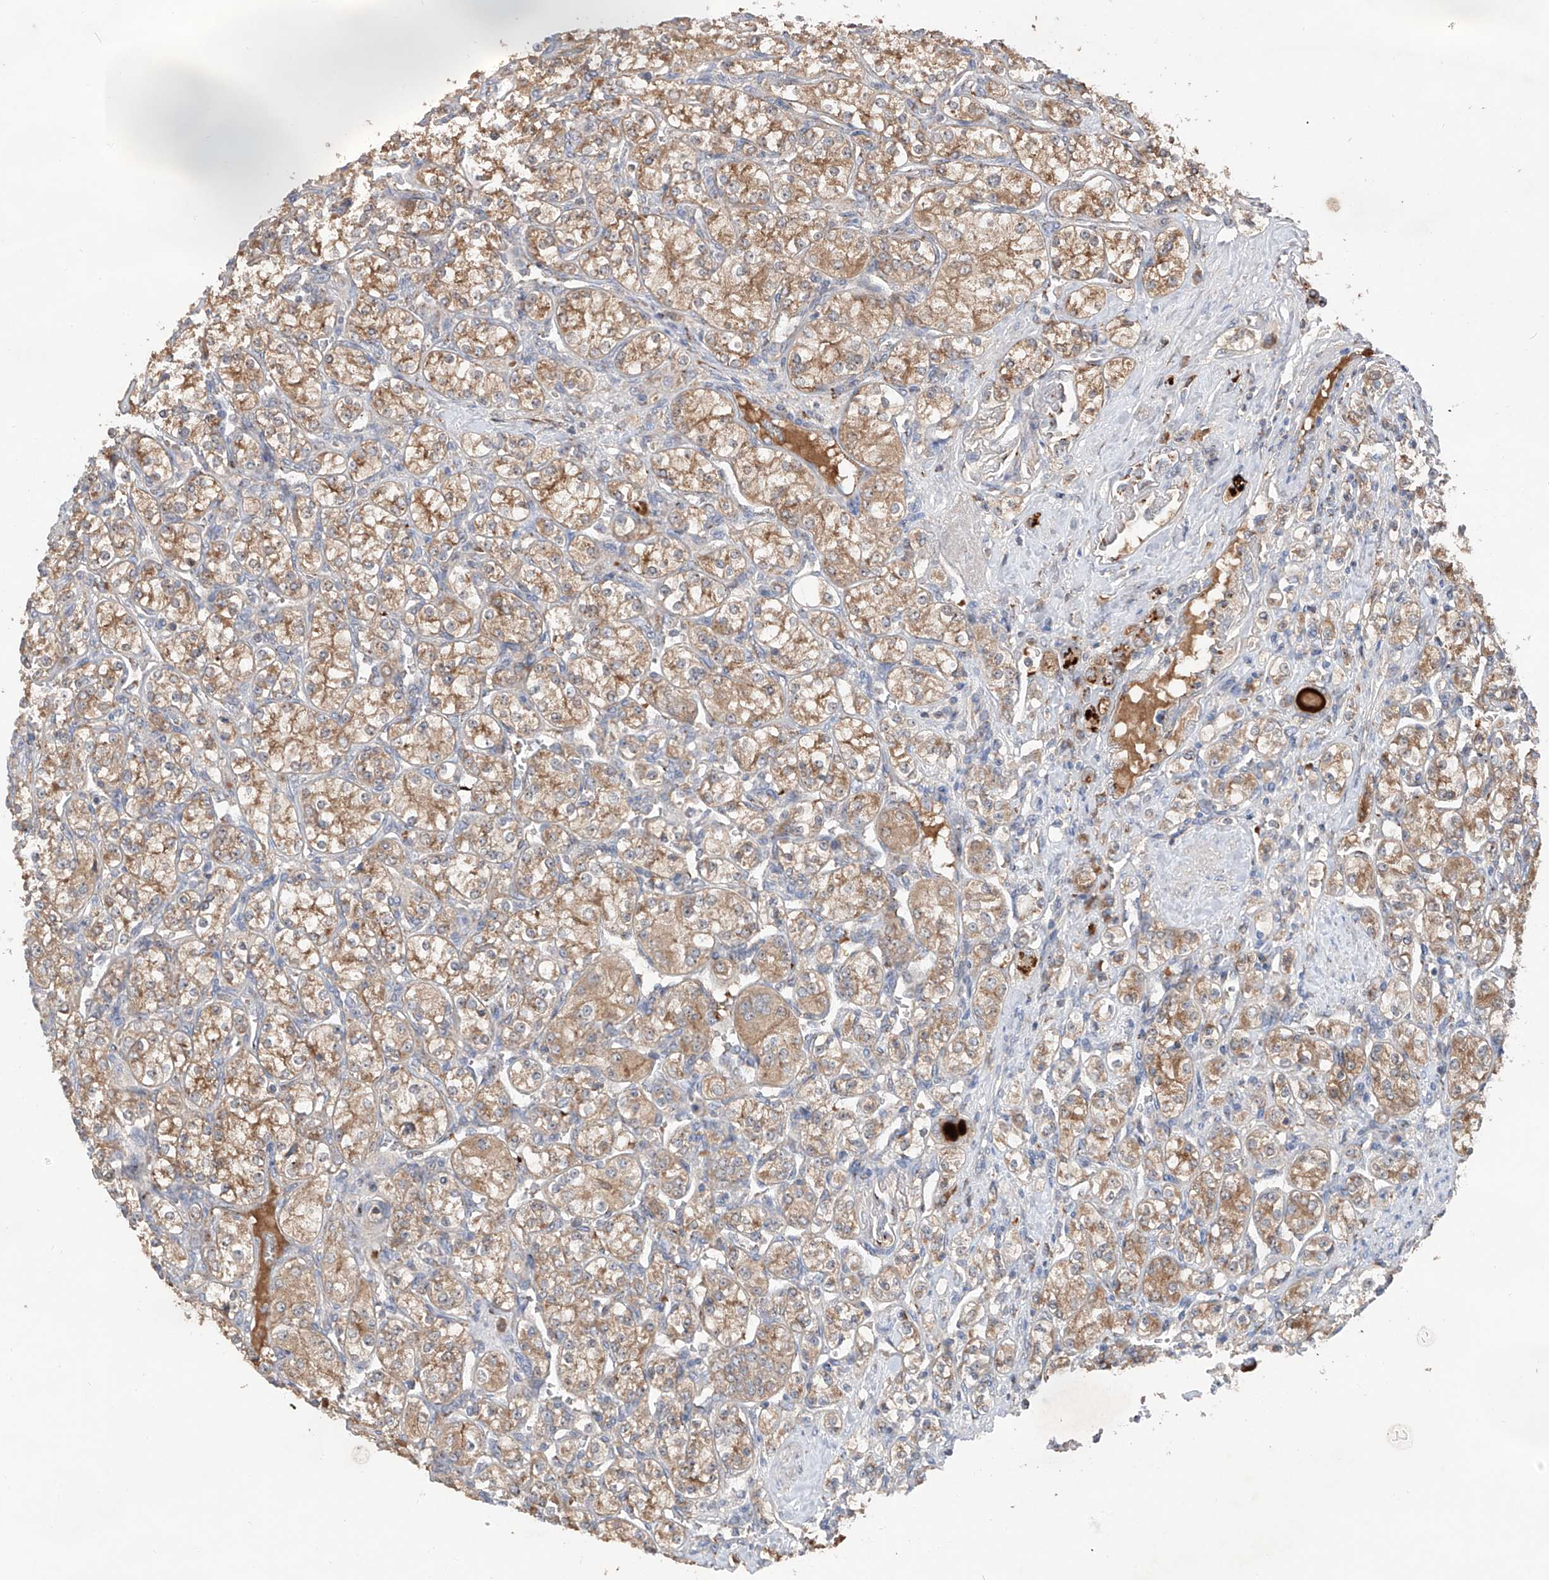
{"staining": {"intensity": "moderate", "quantity": ">75%", "location": "cytoplasmic/membranous"}, "tissue": "renal cancer", "cell_type": "Tumor cells", "image_type": "cancer", "snomed": [{"axis": "morphology", "description": "Adenocarcinoma, NOS"}, {"axis": "topography", "description": "Kidney"}], "caption": "High-power microscopy captured an immunohistochemistry micrograph of renal adenocarcinoma, revealing moderate cytoplasmic/membranous positivity in about >75% of tumor cells.", "gene": "EDN1", "patient": {"sex": "male", "age": 77}}